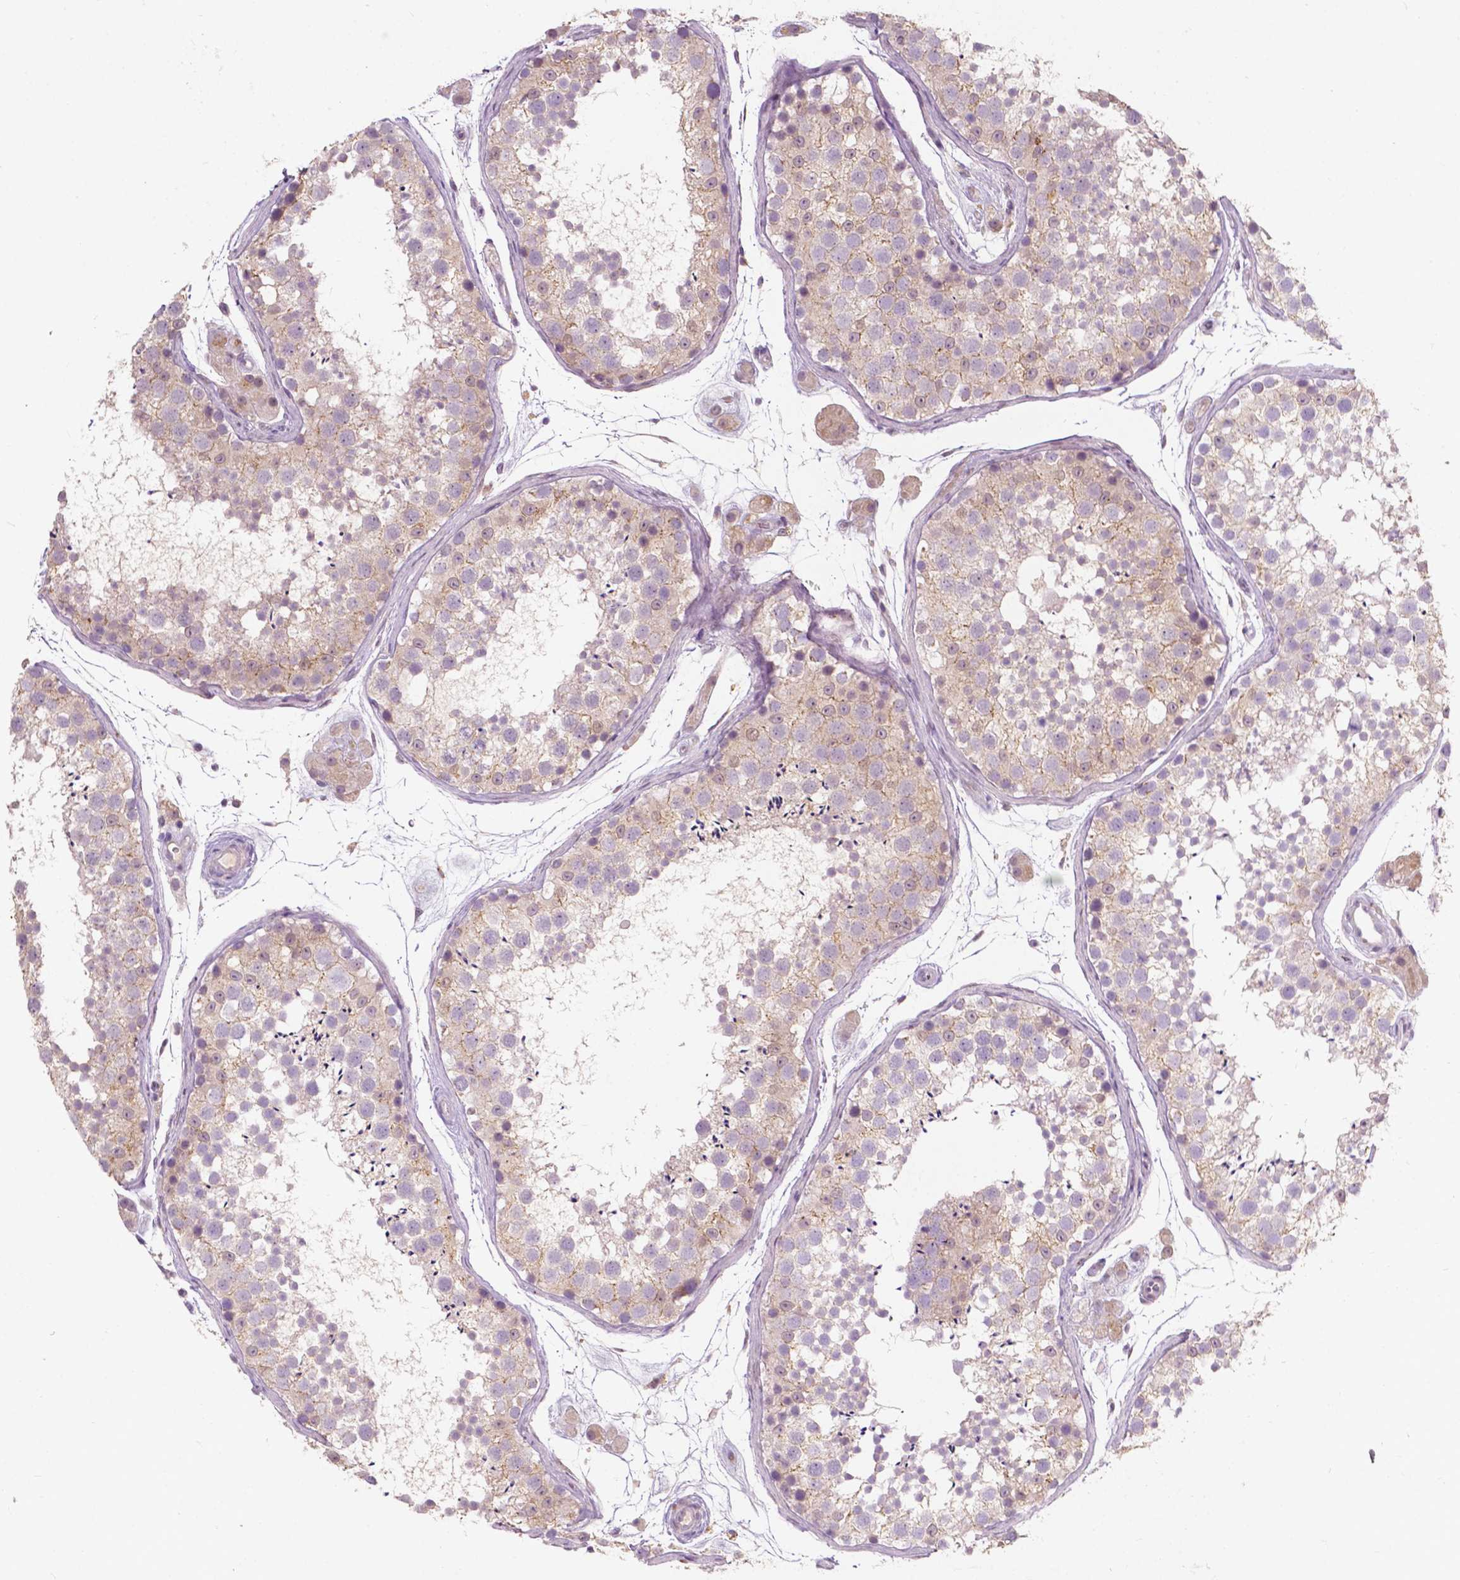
{"staining": {"intensity": "weak", "quantity": "<25%", "location": "cytoplasmic/membranous"}, "tissue": "testis", "cell_type": "Cells in seminiferous ducts", "image_type": "normal", "snomed": [{"axis": "morphology", "description": "Normal tissue, NOS"}, {"axis": "topography", "description": "Testis"}], "caption": "DAB immunohistochemical staining of unremarkable testis displays no significant staining in cells in seminiferous ducts. (Stains: DAB (3,3'-diaminobenzidine) immunohistochemistry with hematoxylin counter stain, Microscopy: brightfield microscopy at high magnification).", "gene": "GPR37", "patient": {"sex": "male", "age": 41}}